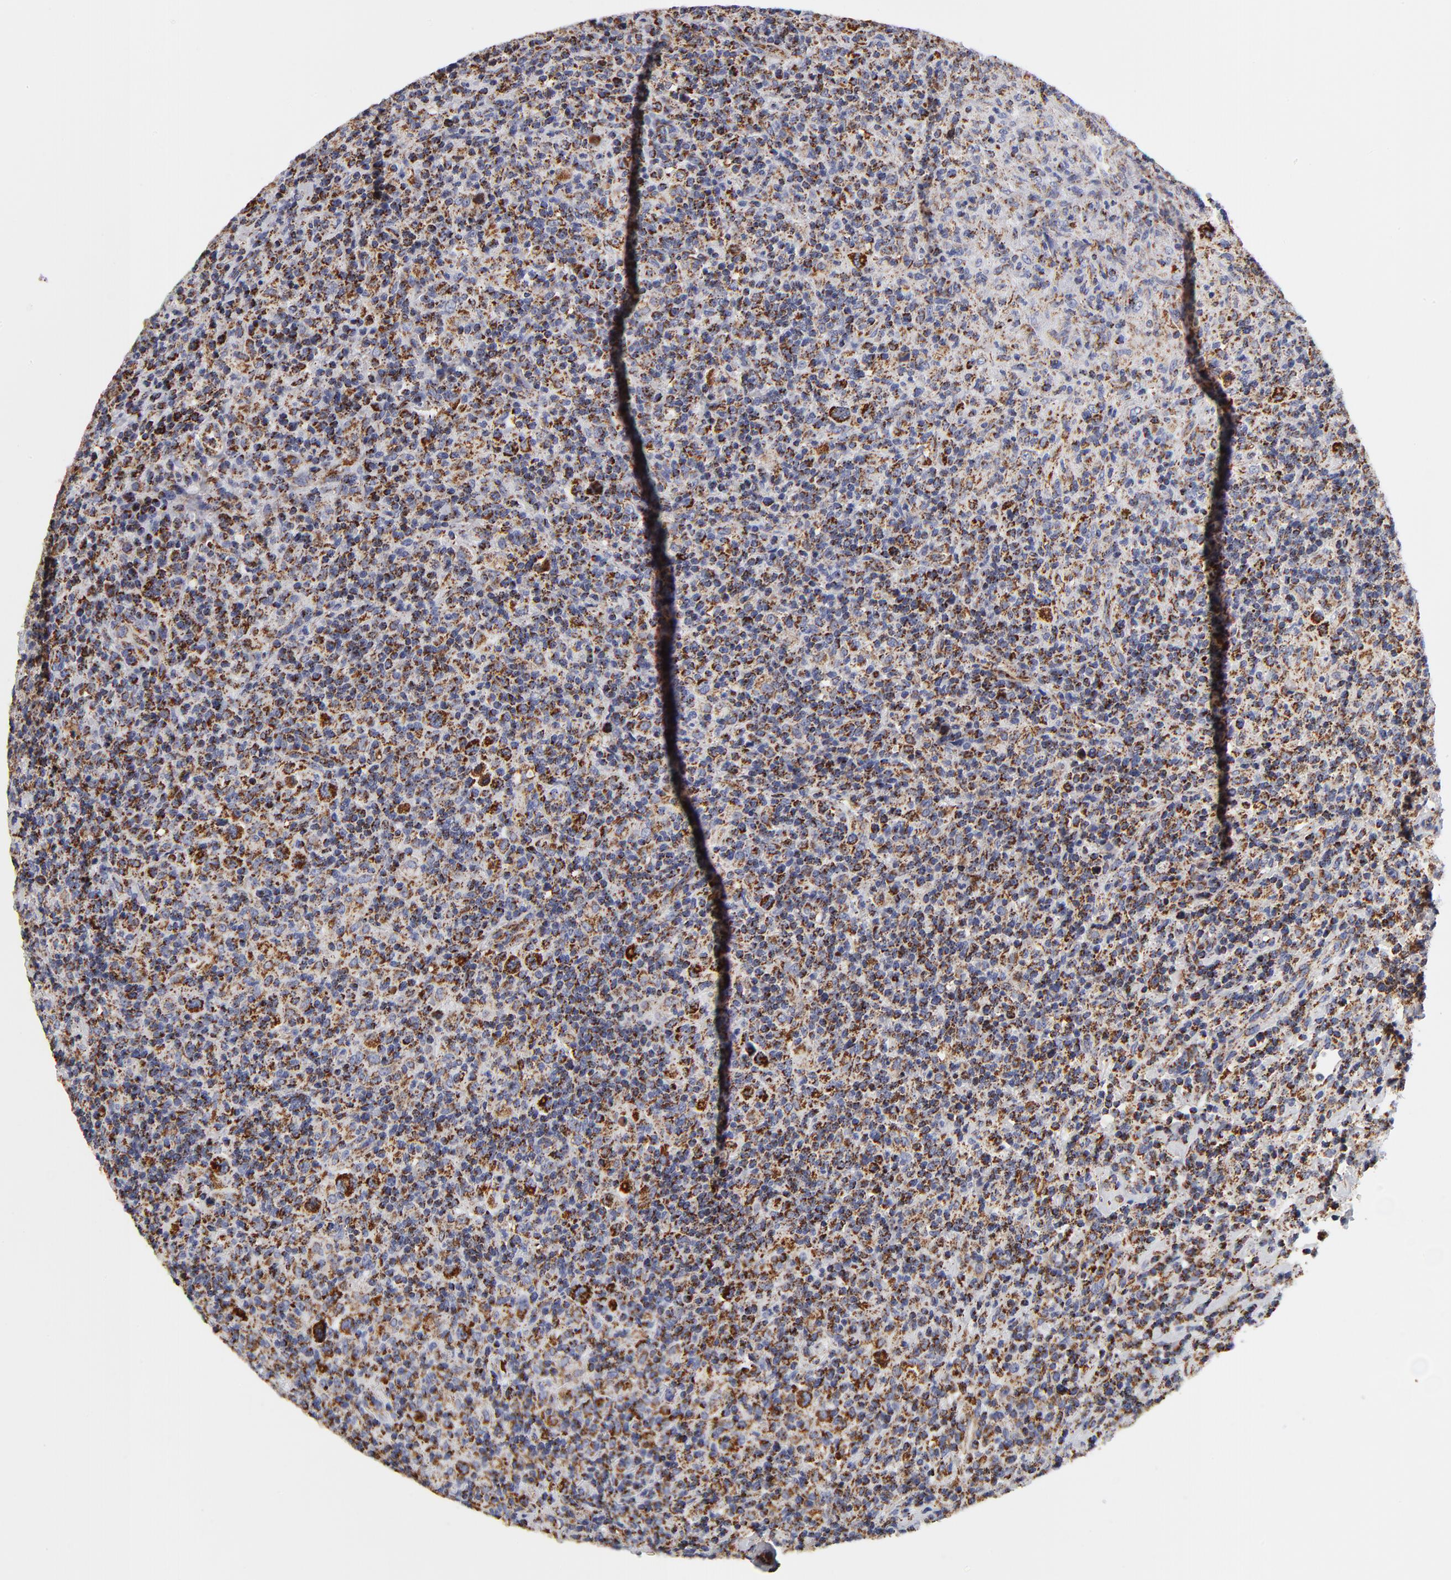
{"staining": {"intensity": "strong", "quantity": ">75%", "location": "cytoplasmic/membranous"}, "tissue": "lymphoma", "cell_type": "Tumor cells", "image_type": "cancer", "snomed": [{"axis": "morphology", "description": "Hodgkin's disease, NOS"}, {"axis": "topography", "description": "Lymph node"}], "caption": "Hodgkin's disease stained with DAB immunohistochemistry demonstrates high levels of strong cytoplasmic/membranous expression in about >75% of tumor cells.", "gene": "ECHS1", "patient": {"sex": "male", "age": 65}}